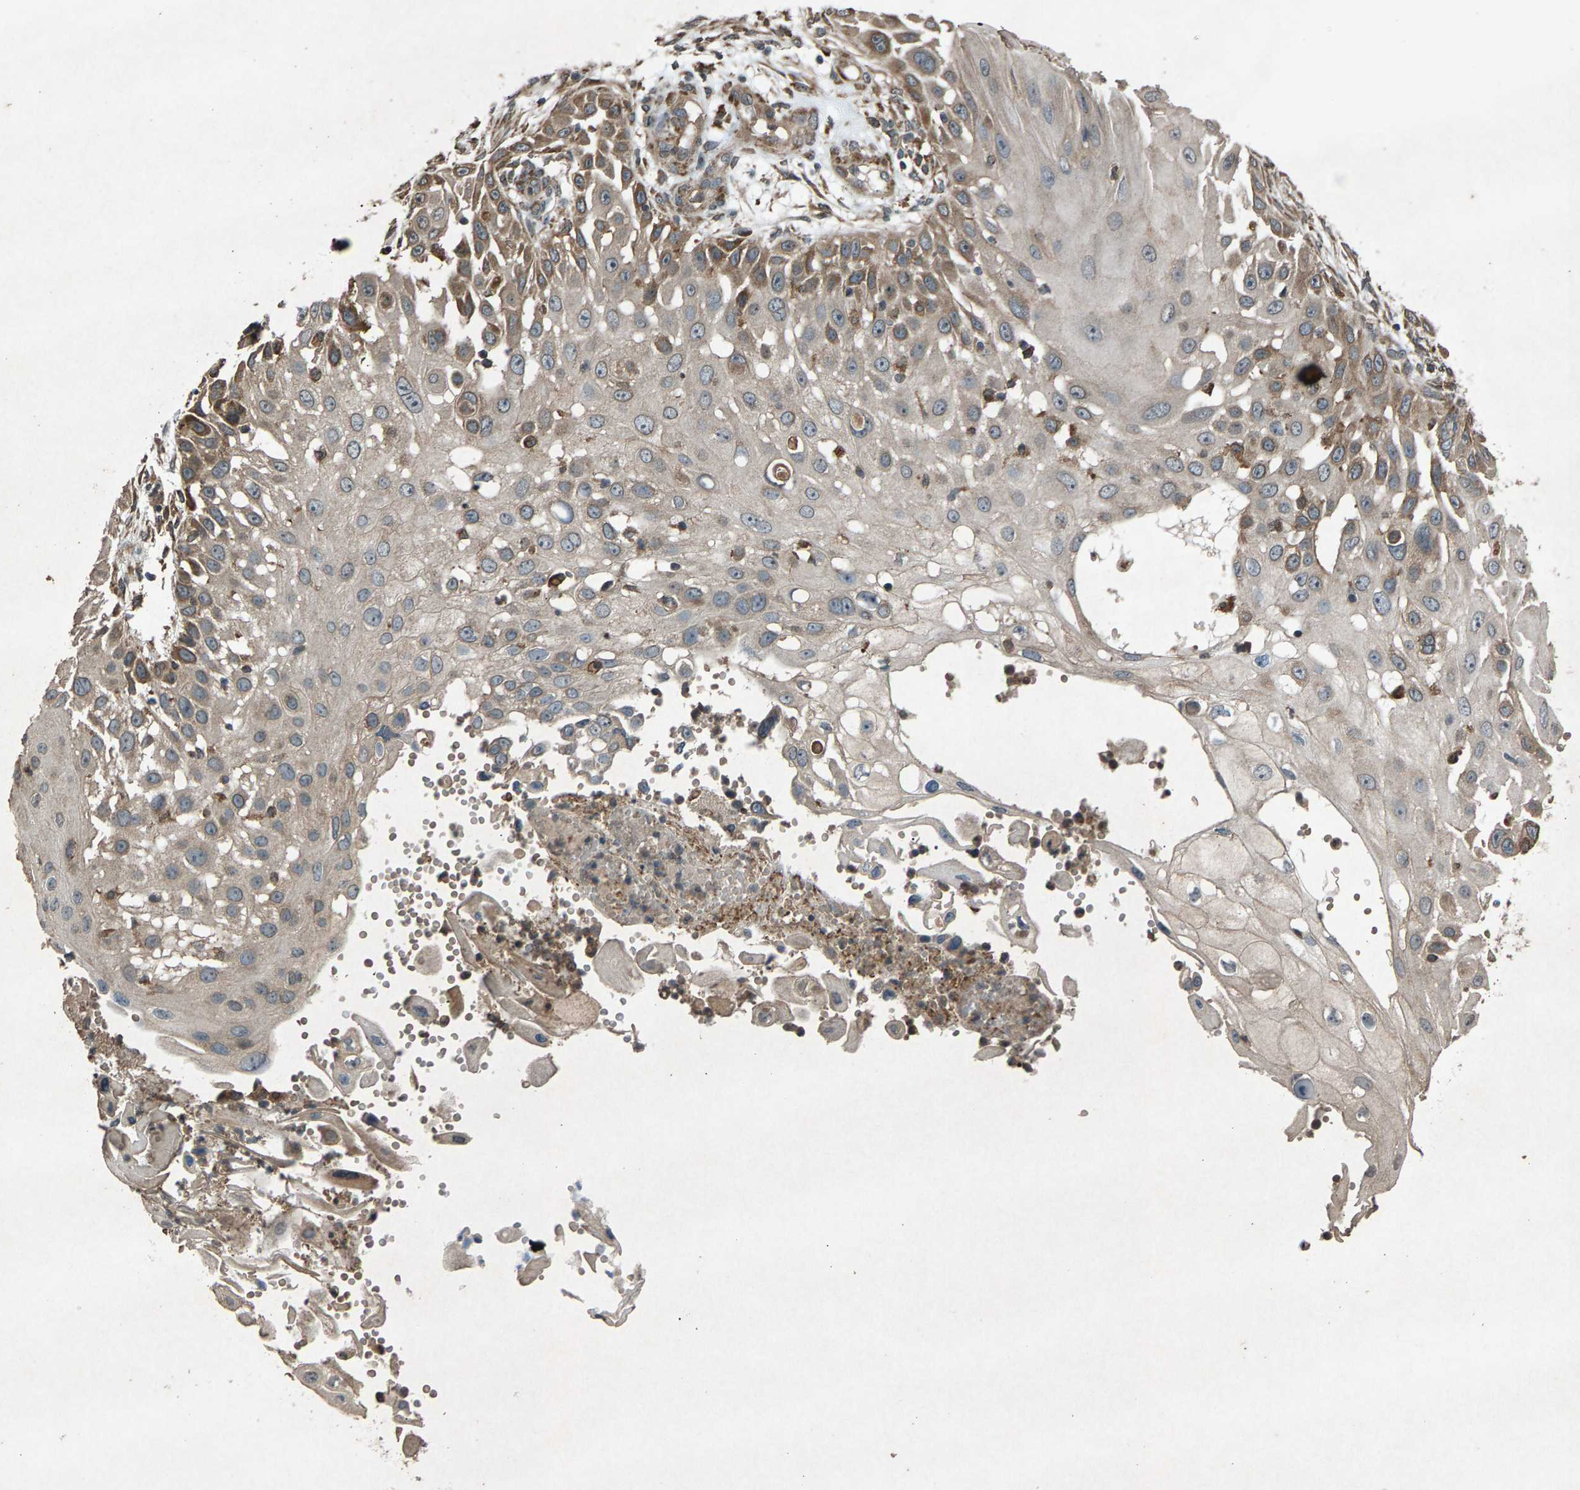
{"staining": {"intensity": "weak", "quantity": ">75%", "location": "cytoplasmic/membranous"}, "tissue": "skin cancer", "cell_type": "Tumor cells", "image_type": "cancer", "snomed": [{"axis": "morphology", "description": "Squamous cell carcinoma, NOS"}, {"axis": "topography", "description": "Skin"}], "caption": "Immunohistochemical staining of human skin squamous cell carcinoma reveals low levels of weak cytoplasmic/membranous protein expression in about >75% of tumor cells. Immunohistochemistry stains the protein of interest in brown and the nuclei are stained blue.", "gene": "CALR", "patient": {"sex": "female", "age": 44}}